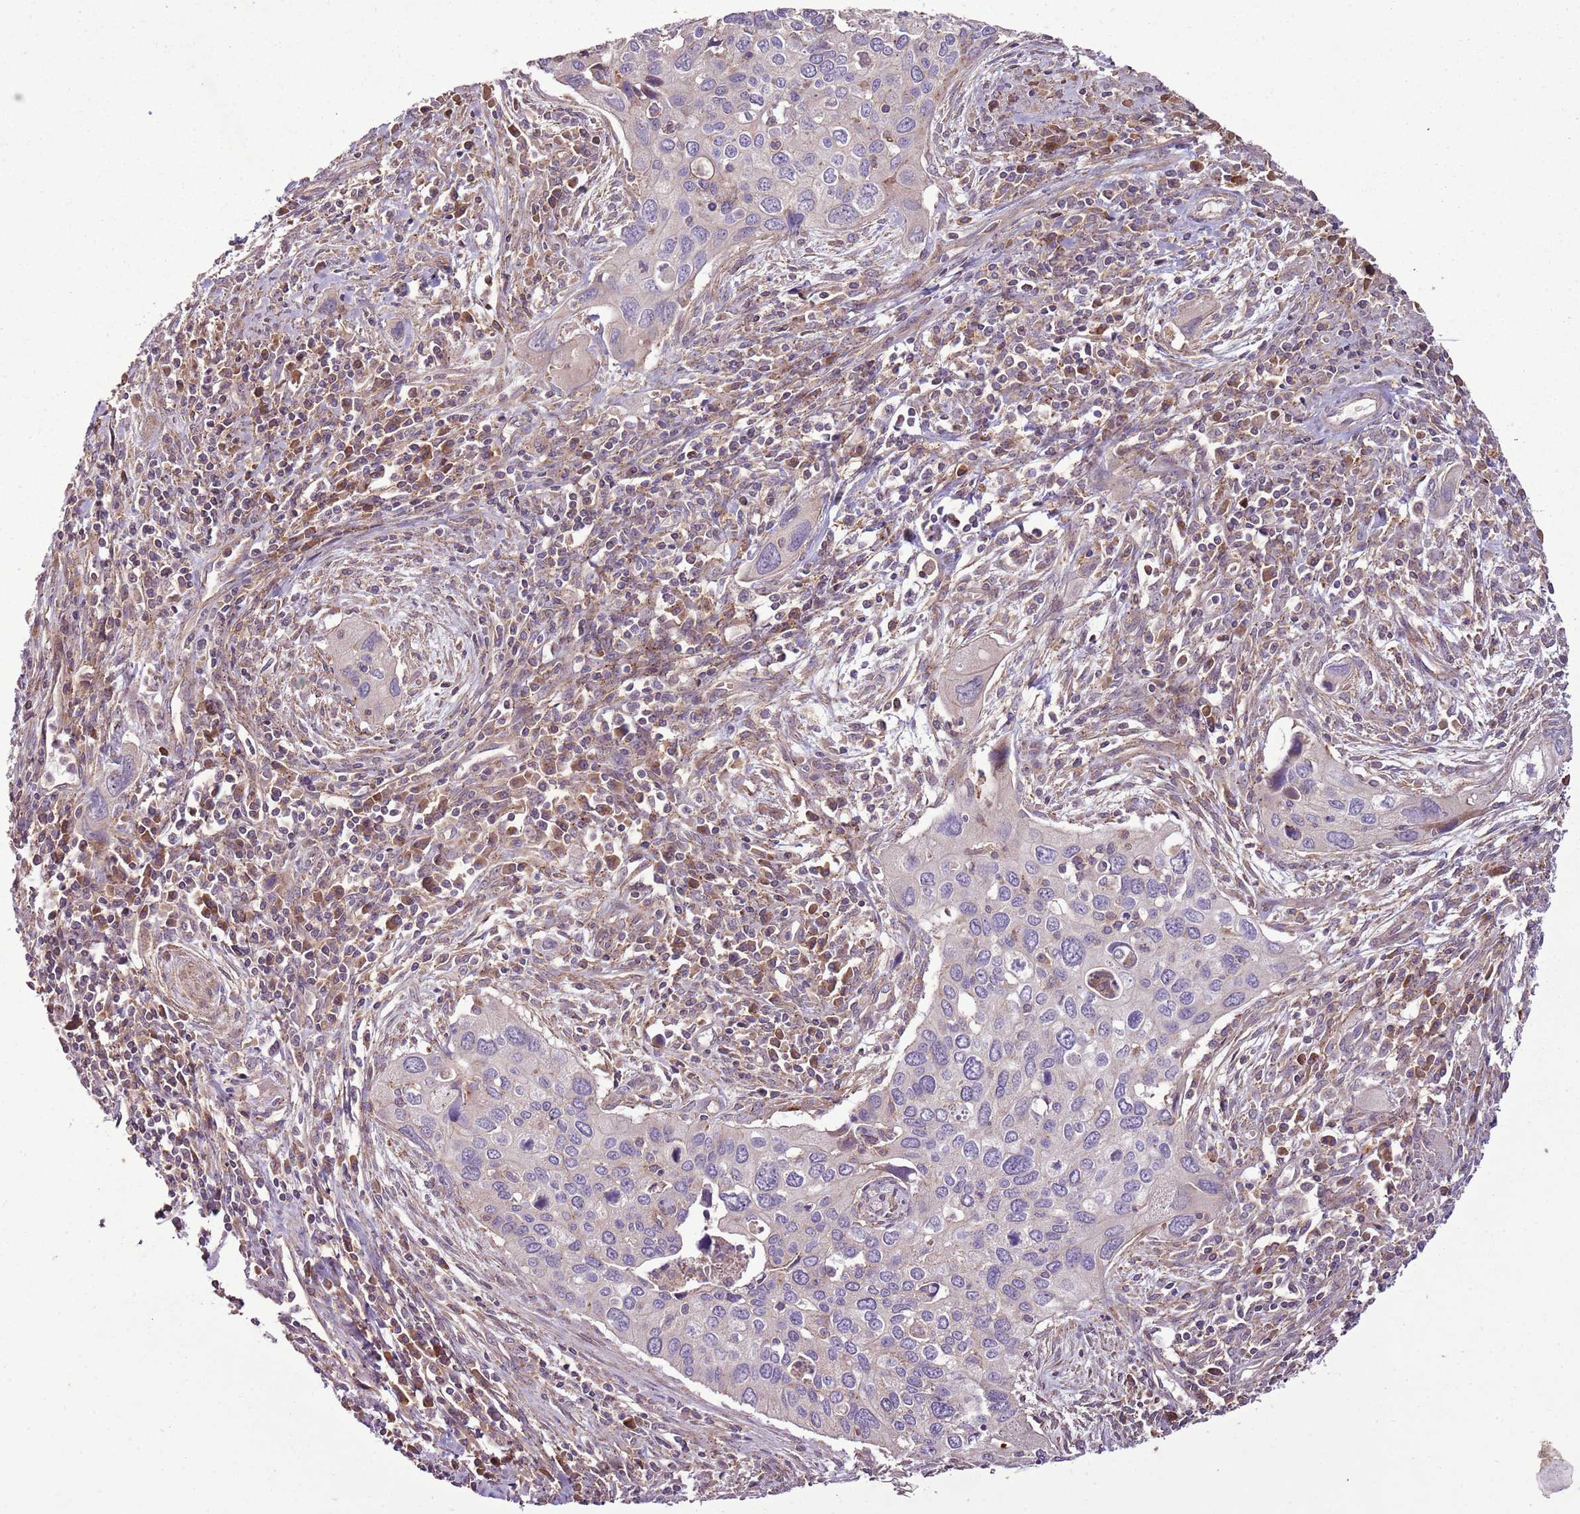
{"staining": {"intensity": "negative", "quantity": "none", "location": "none"}, "tissue": "cervical cancer", "cell_type": "Tumor cells", "image_type": "cancer", "snomed": [{"axis": "morphology", "description": "Squamous cell carcinoma, NOS"}, {"axis": "topography", "description": "Cervix"}], "caption": "Immunohistochemistry histopathology image of cervical cancer (squamous cell carcinoma) stained for a protein (brown), which reveals no staining in tumor cells.", "gene": "ANKRD24", "patient": {"sex": "female", "age": 55}}